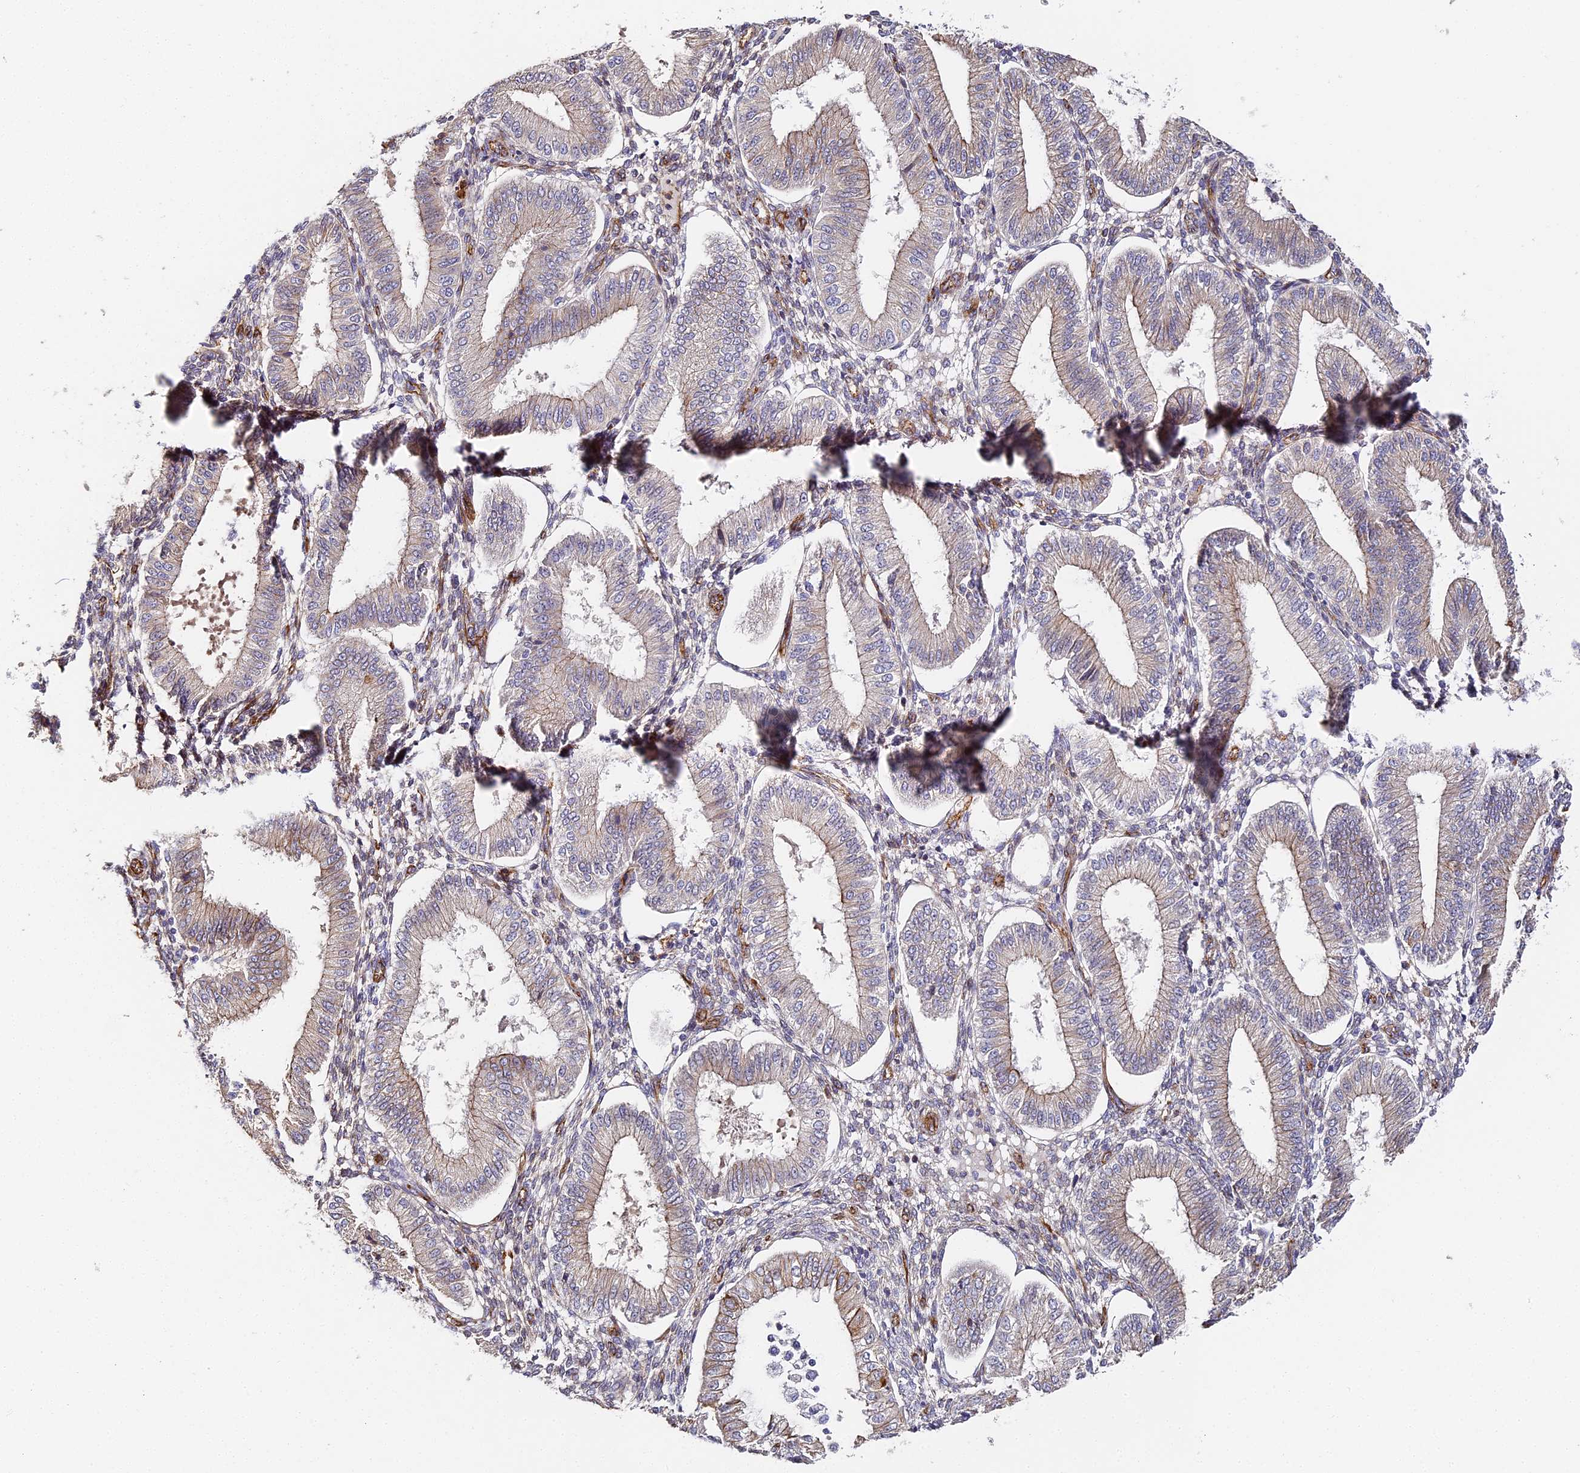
{"staining": {"intensity": "negative", "quantity": "none", "location": "none"}, "tissue": "endometrium", "cell_type": "Cells in endometrial stroma", "image_type": "normal", "snomed": [{"axis": "morphology", "description": "Normal tissue, NOS"}, {"axis": "topography", "description": "Endometrium"}], "caption": "A micrograph of endometrium stained for a protein demonstrates no brown staining in cells in endometrial stroma. (DAB immunohistochemistry (IHC) visualized using brightfield microscopy, high magnification).", "gene": "CCDC30", "patient": {"sex": "female", "age": 39}}